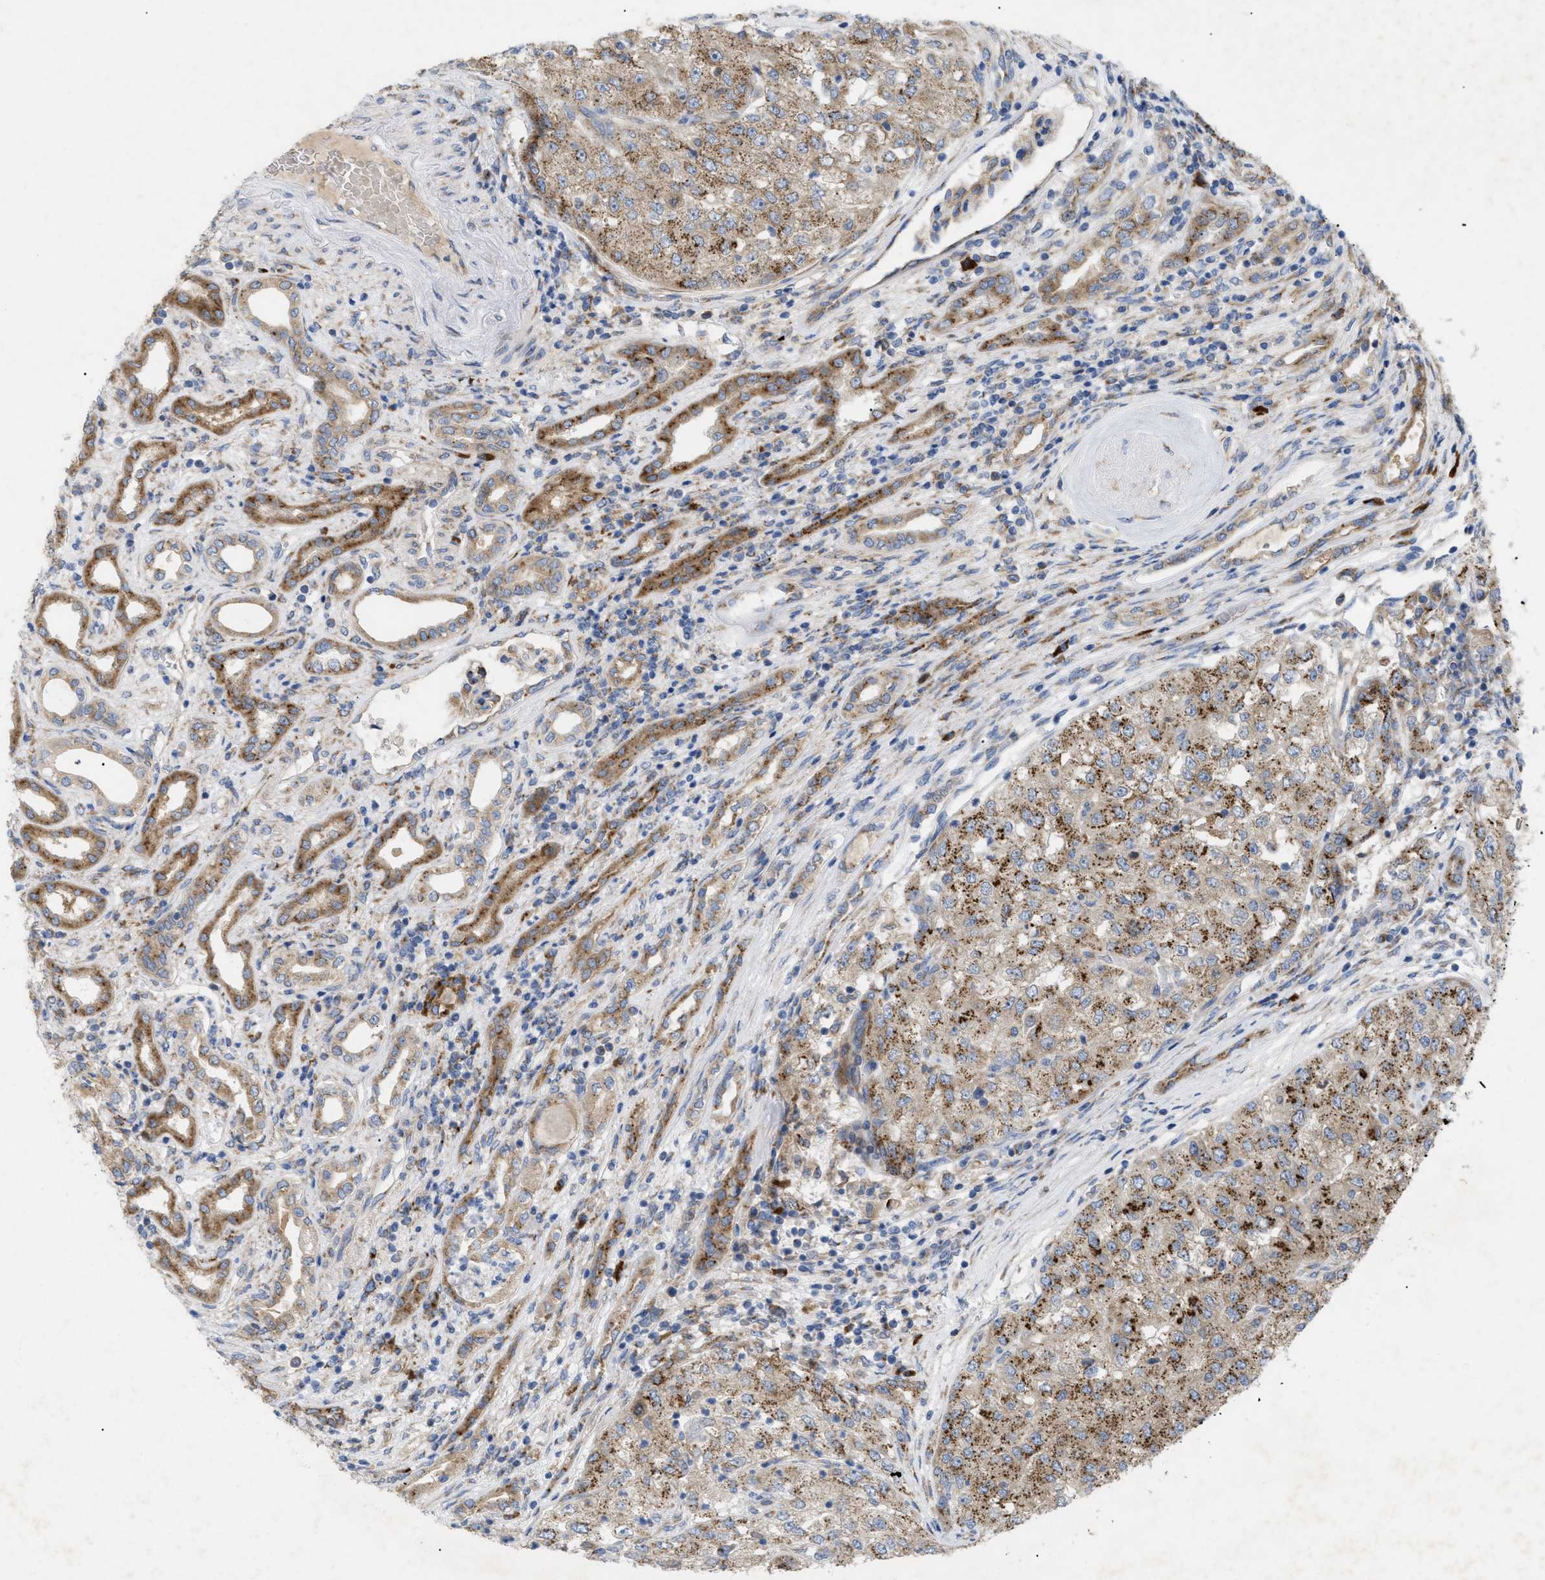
{"staining": {"intensity": "moderate", "quantity": ">75%", "location": "cytoplasmic/membranous"}, "tissue": "renal cancer", "cell_type": "Tumor cells", "image_type": "cancer", "snomed": [{"axis": "morphology", "description": "Adenocarcinoma, NOS"}, {"axis": "topography", "description": "Kidney"}], "caption": "Human adenocarcinoma (renal) stained for a protein (brown) reveals moderate cytoplasmic/membranous positive positivity in about >75% of tumor cells.", "gene": "SLC50A1", "patient": {"sex": "female", "age": 54}}